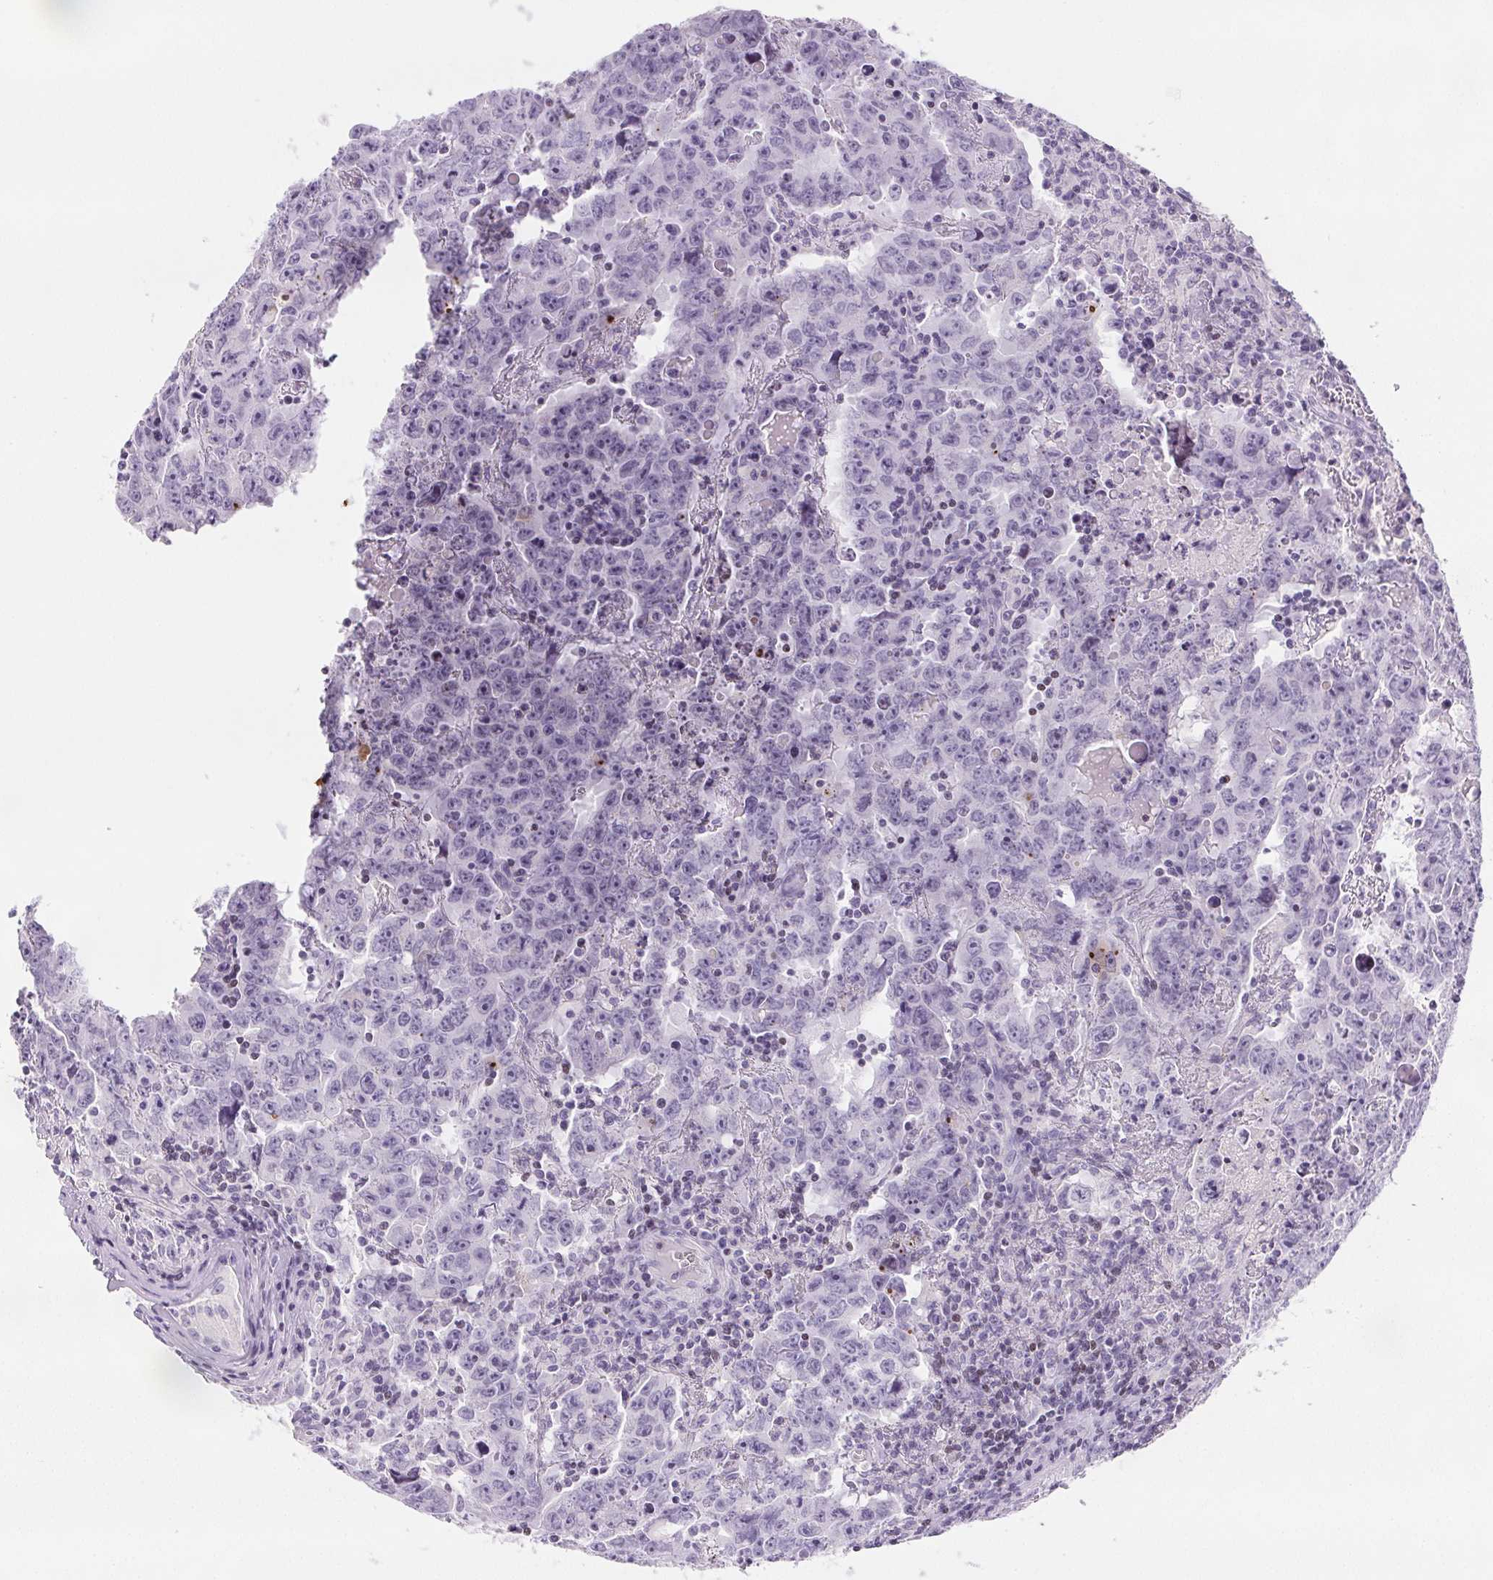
{"staining": {"intensity": "negative", "quantity": "none", "location": "none"}, "tissue": "testis cancer", "cell_type": "Tumor cells", "image_type": "cancer", "snomed": [{"axis": "morphology", "description": "Carcinoma, Embryonal, NOS"}, {"axis": "topography", "description": "Testis"}], "caption": "High power microscopy micrograph of an immunohistochemistry image of testis cancer, revealing no significant positivity in tumor cells.", "gene": "BEND2", "patient": {"sex": "male", "age": 22}}